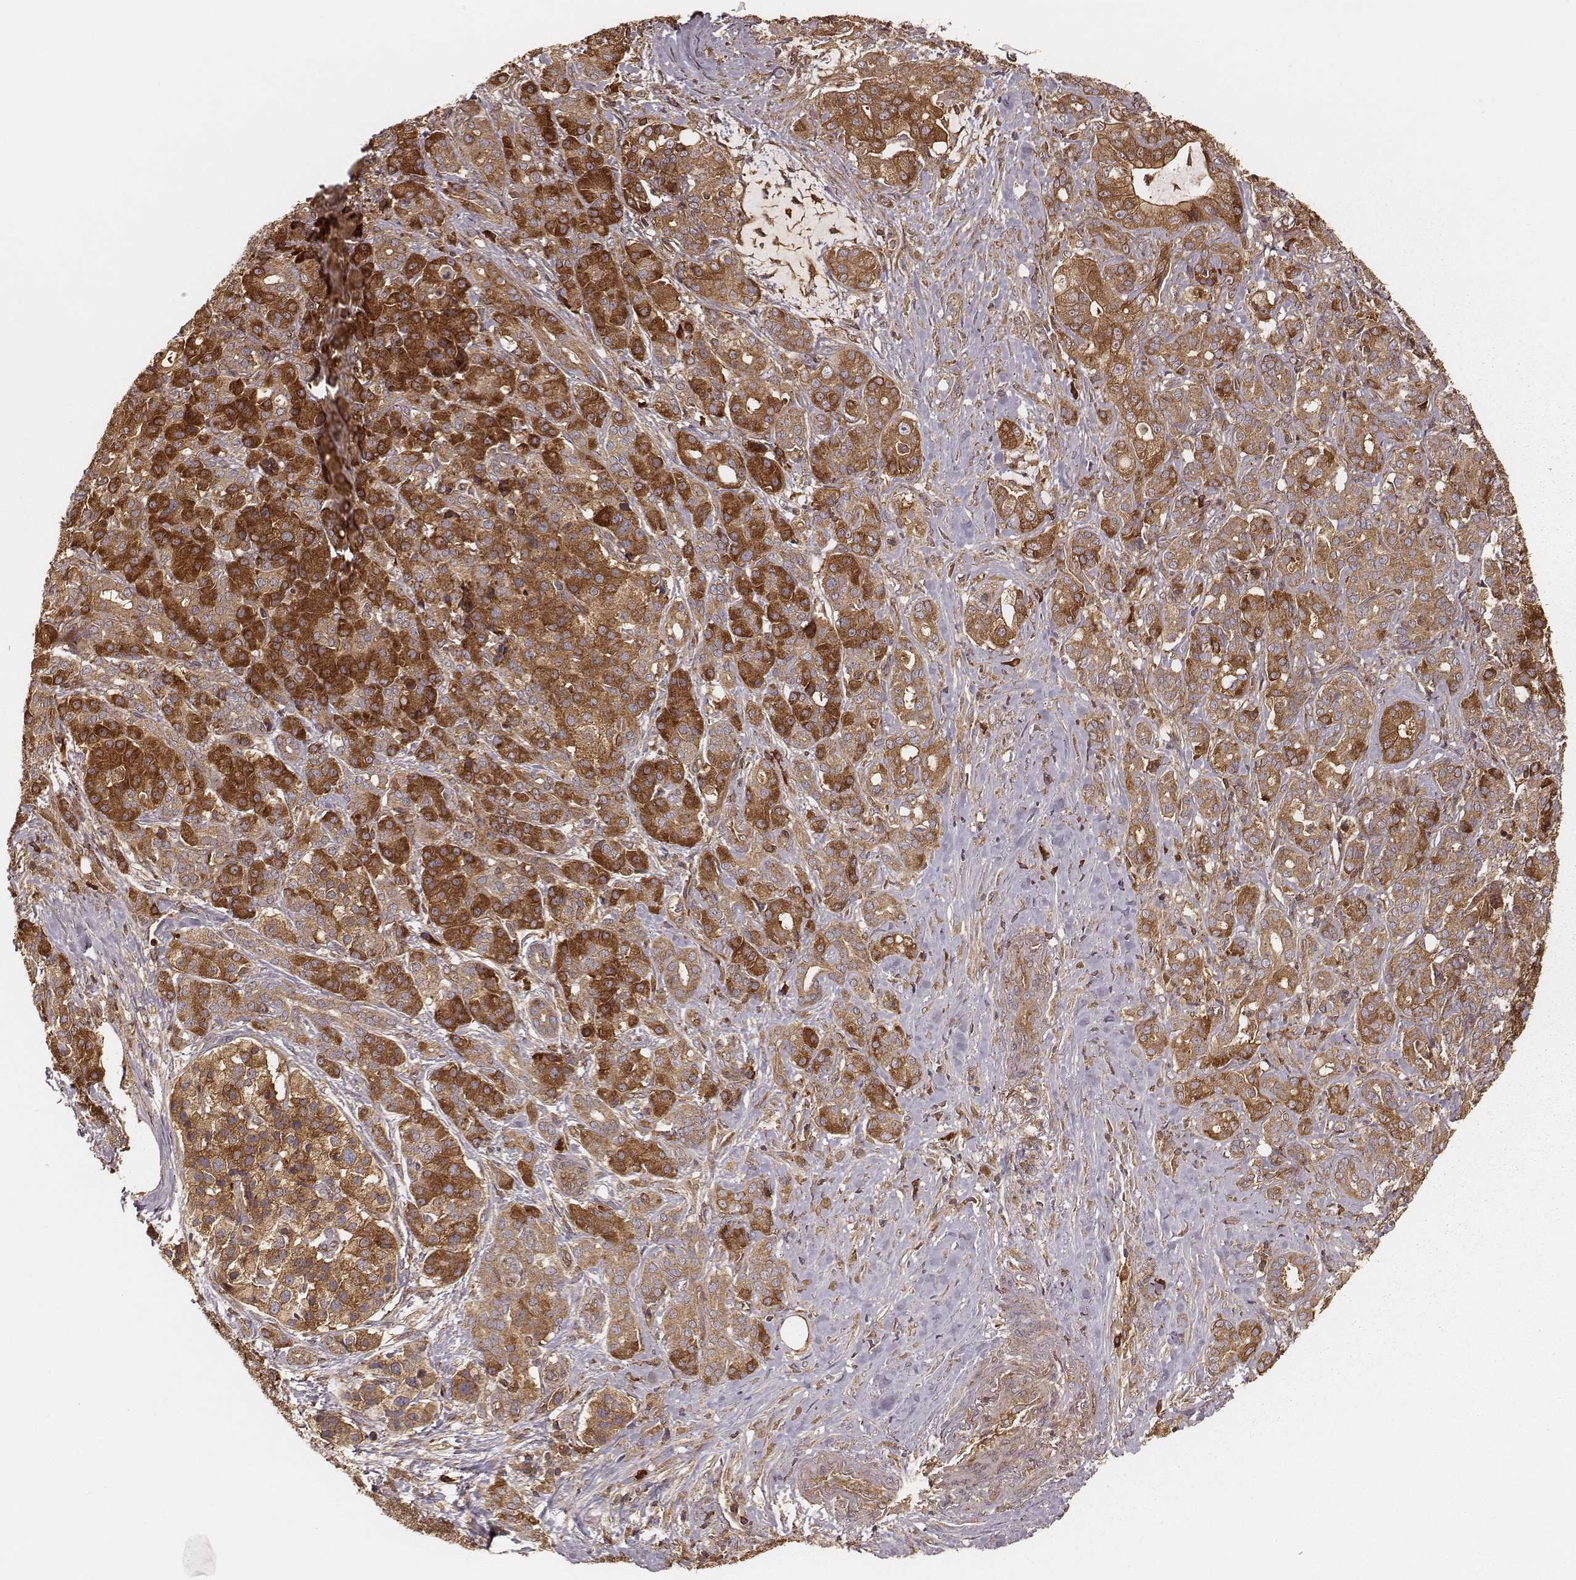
{"staining": {"intensity": "moderate", "quantity": ">75%", "location": "cytoplasmic/membranous"}, "tissue": "pancreatic cancer", "cell_type": "Tumor cells", "image_type": "cancer", "snomed": [{"axis": "morphology", "description": "Normal tissue, NOS"}, {"axis": "morphology", "description": "Inflammation, NOS"}, {"axis": "morphology", "description": "Adenocarcinoma, NOS"}, {"axis": "topography", "description": "Pancreas"}], "caption": "Immunohistochemistry (DAB) staining of pancreatic adenocarcinoma reveals moderate cytoplasmic/membranous protein positivity in approximately >75% of tumor cells.", "gene": "CARS1", "patient": {"sex": "male", "age": 57}}